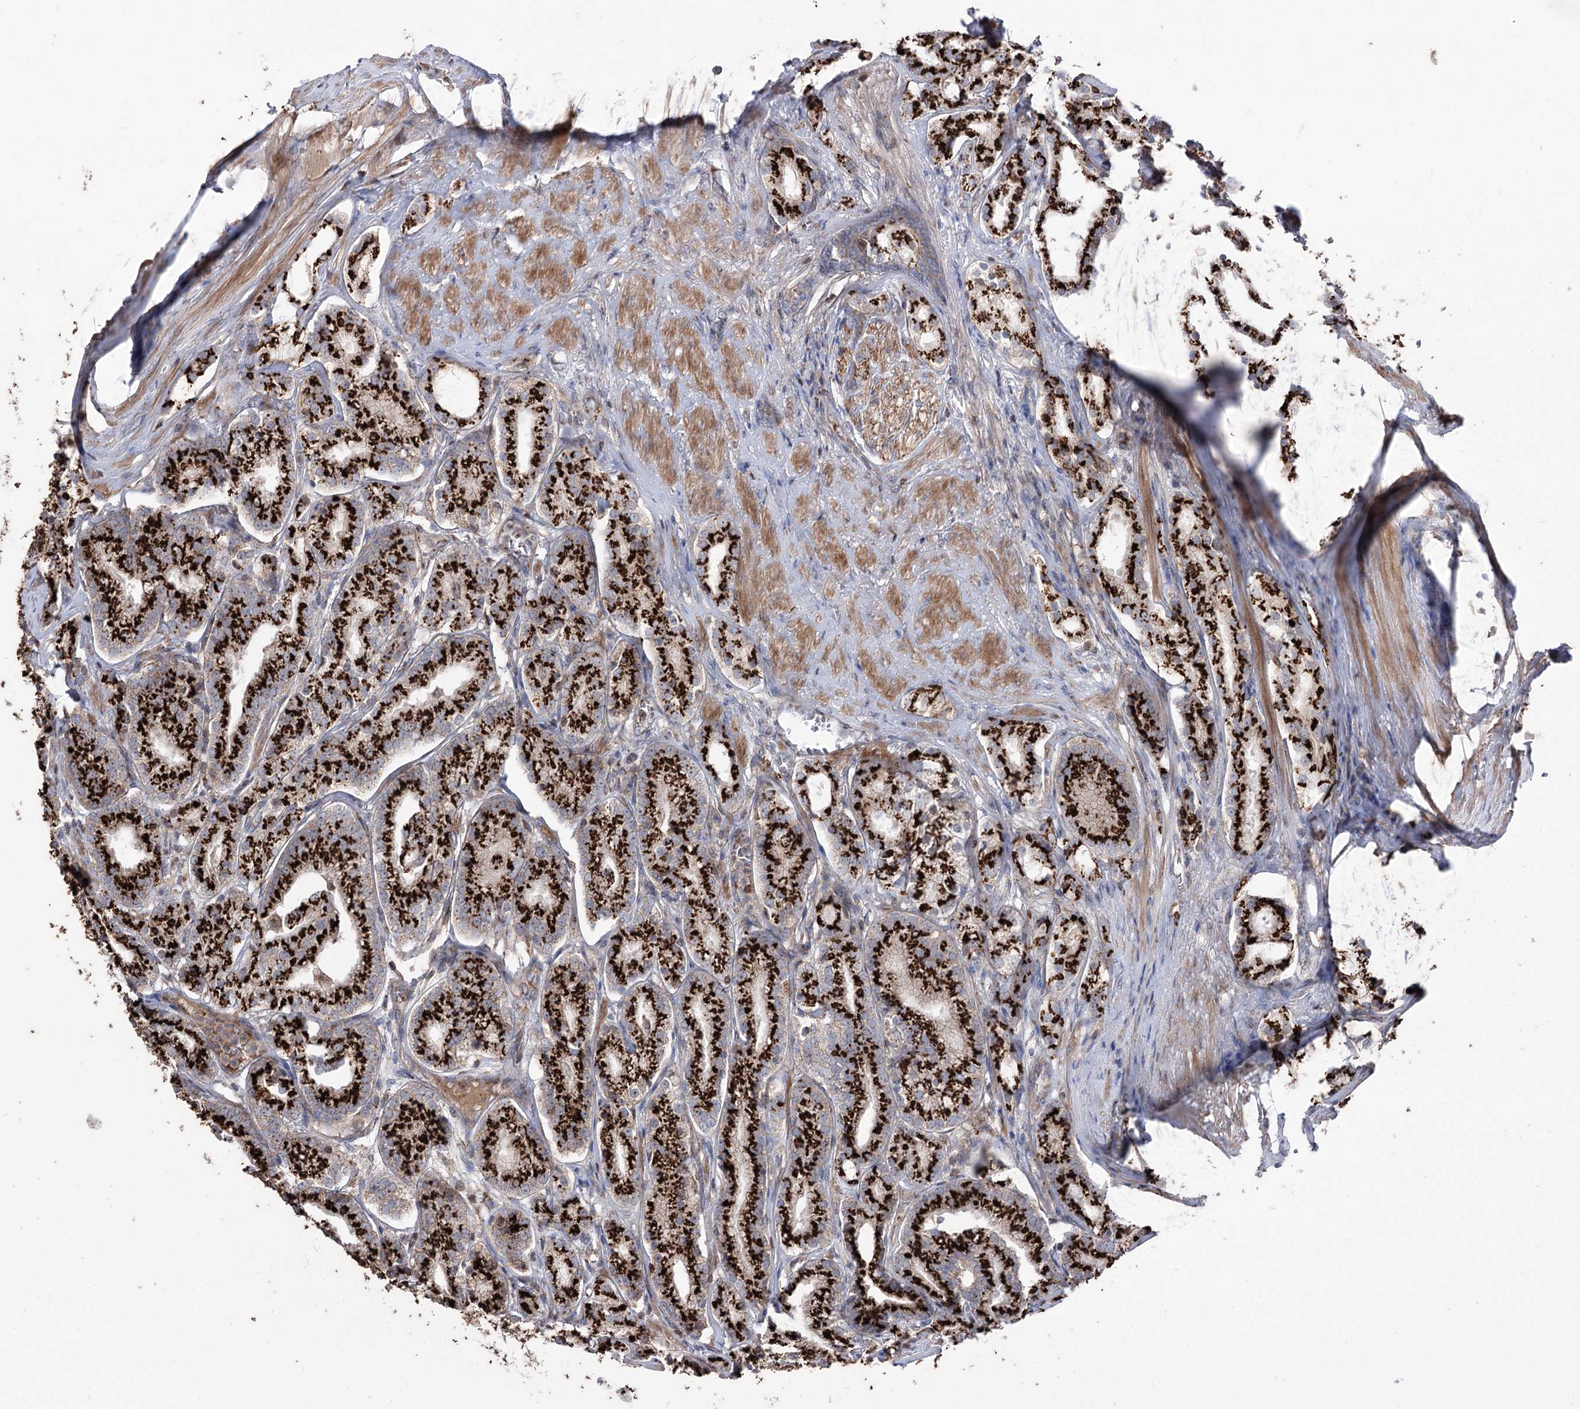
{"staining": {"intensity": "strong", "quantity": ">75%", "location": "cytoplasmic/membranous"}, "tissue": "prostate cancer", "cell_type": "Tumor cells", "image_type": "cancer", "snomed": [{"axis": "morphology", "description": "Adenocarcinoma, High grade"}, {"axis": "topography", "description": "Prostate"}], "caption": "The immunohistochemical stain highlights strong cytoplasmic/membranous positivity in tumor cells of adenocarcinoma (high-grade) (prostate) tissue. (Brightfield microscopy of DAB IHC at high magnification).", "gene": "ARHGAP20", "patient": {"sex": "male", "age": 69}}